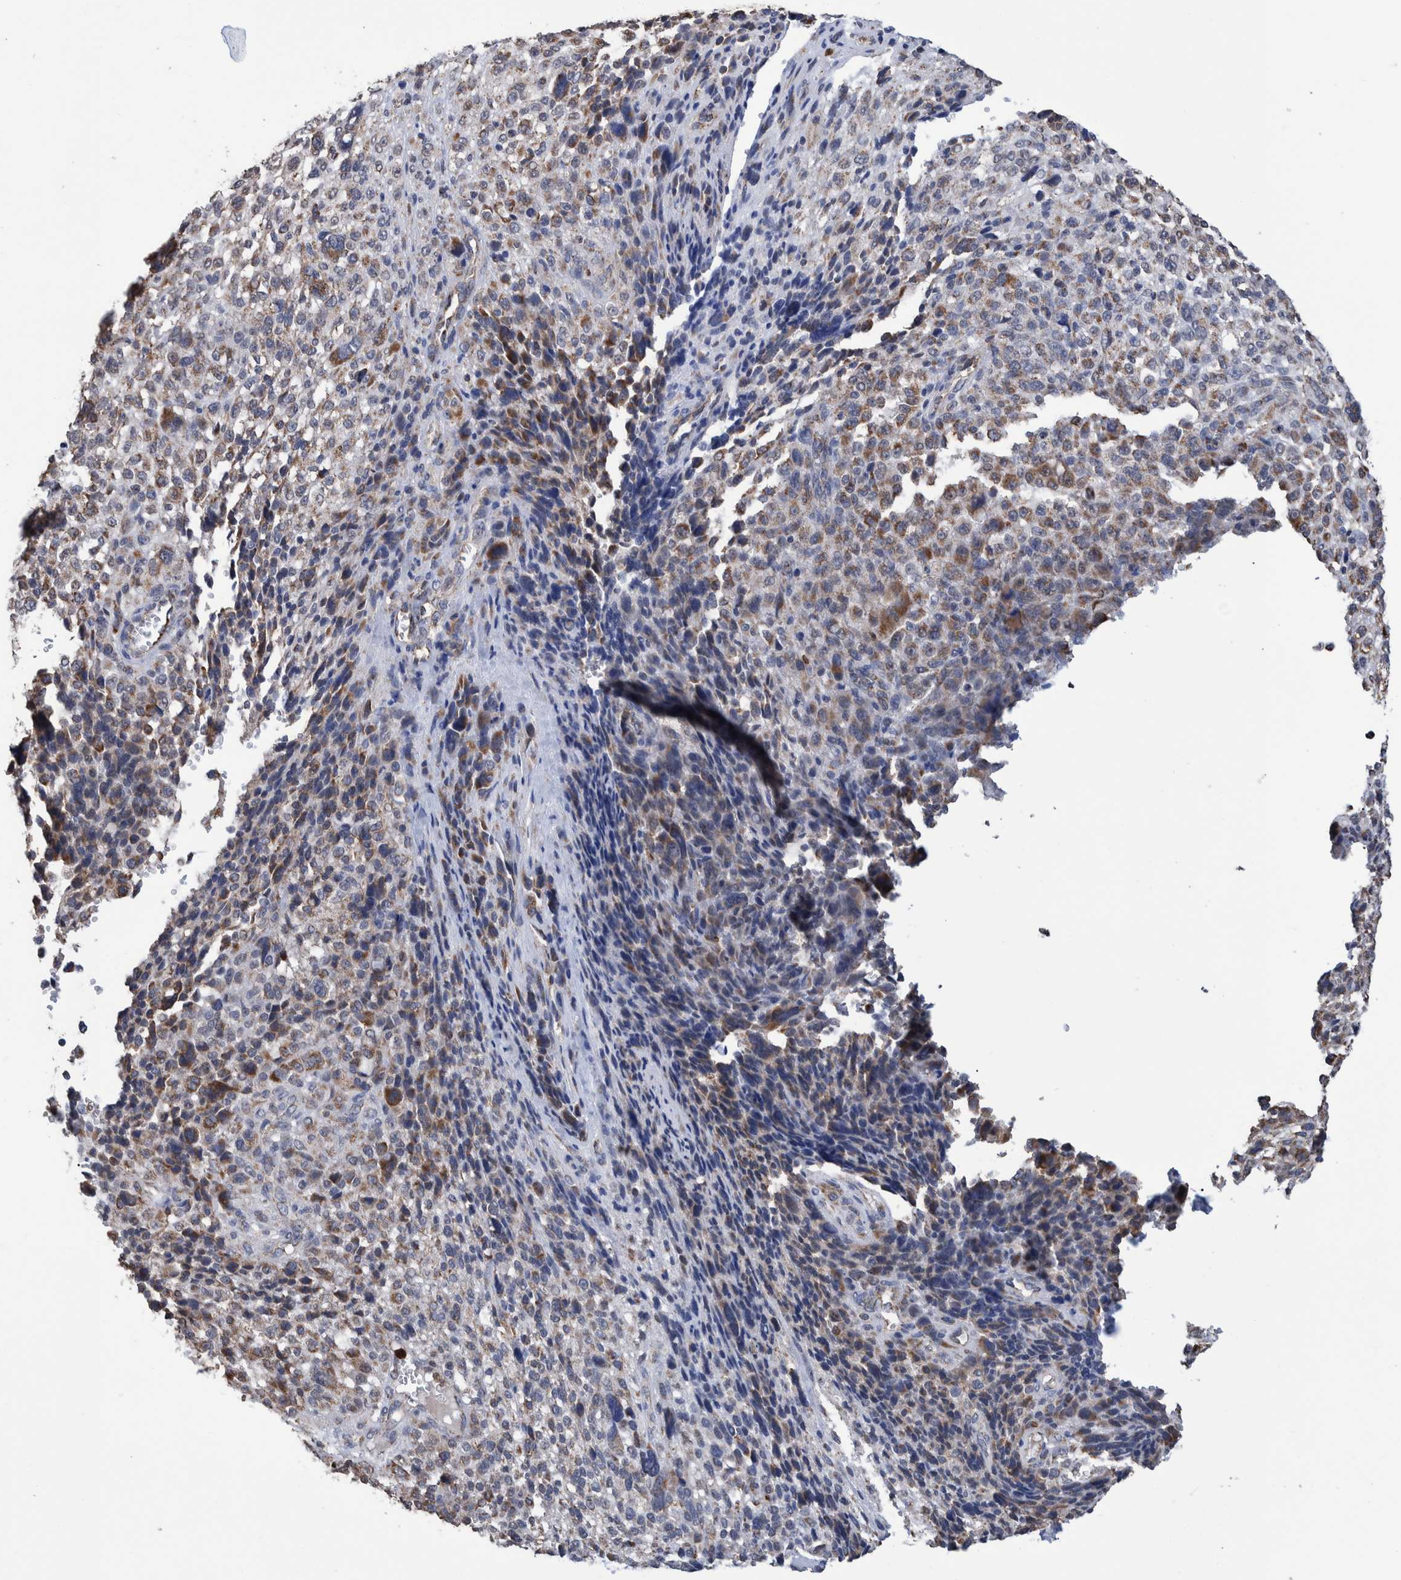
{"staining": {"intensity": "moderate", "quantity": "<25%", "location": "cytoplasmic/membranous"}, "tissue": "melanoma", "cell_type": "Tumor cells", "image_type": "cancer", "snomed": [{"axis": "morphology", "description": "Malignant melanoma, NOS"}, {"axis": "topography", "description": "Skin"}], "caption": "Protein analysis of melanoma tissue displays moderate cytoplasmic/membranous positivity in approximately <25% of tumor cells.", "gene": "DECR1", "patient": {"sex": "female", "age": 55}}